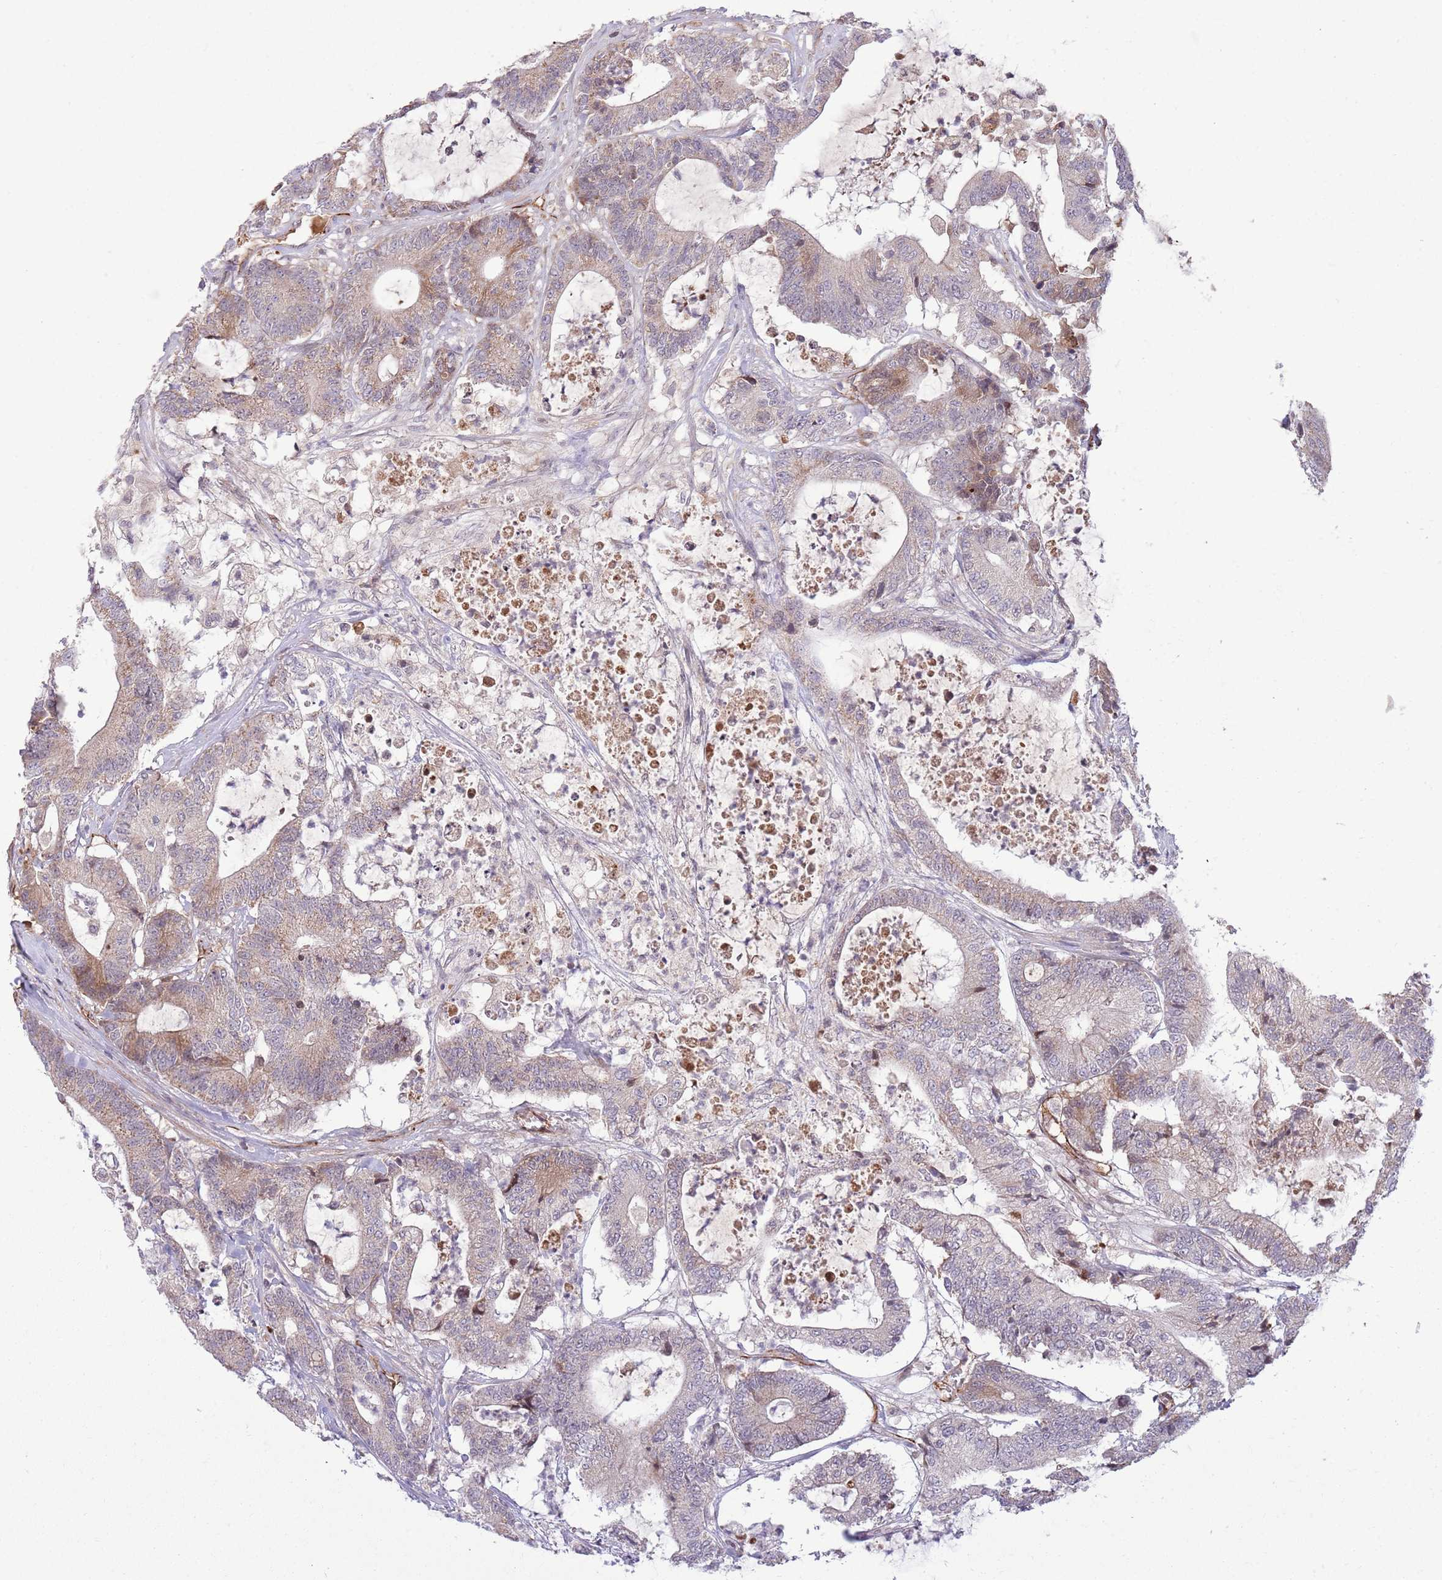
{"staining": {"intensity": "weak", "quantity": "25%-75%", "location": "cytoplasmic/membranous"}, "tissue": "colorectal cancer", "cell_type": "Tumor cells", "image_type": "cancer", "snomed": [{"axis": "morphology", "description": "Adenocarcinoma, NOS"}, {"axis": "topography", "description": "Colon"}], "caption": "Immunohistochemical staining of human adenocarcinoma (colorectal) demonstrates weak cytoplasmic/membranous protein positivity in approximately 25%-75% of tumor cells.", "gene": "DPP10", "patient": {"sex": "female", "age": 84}}